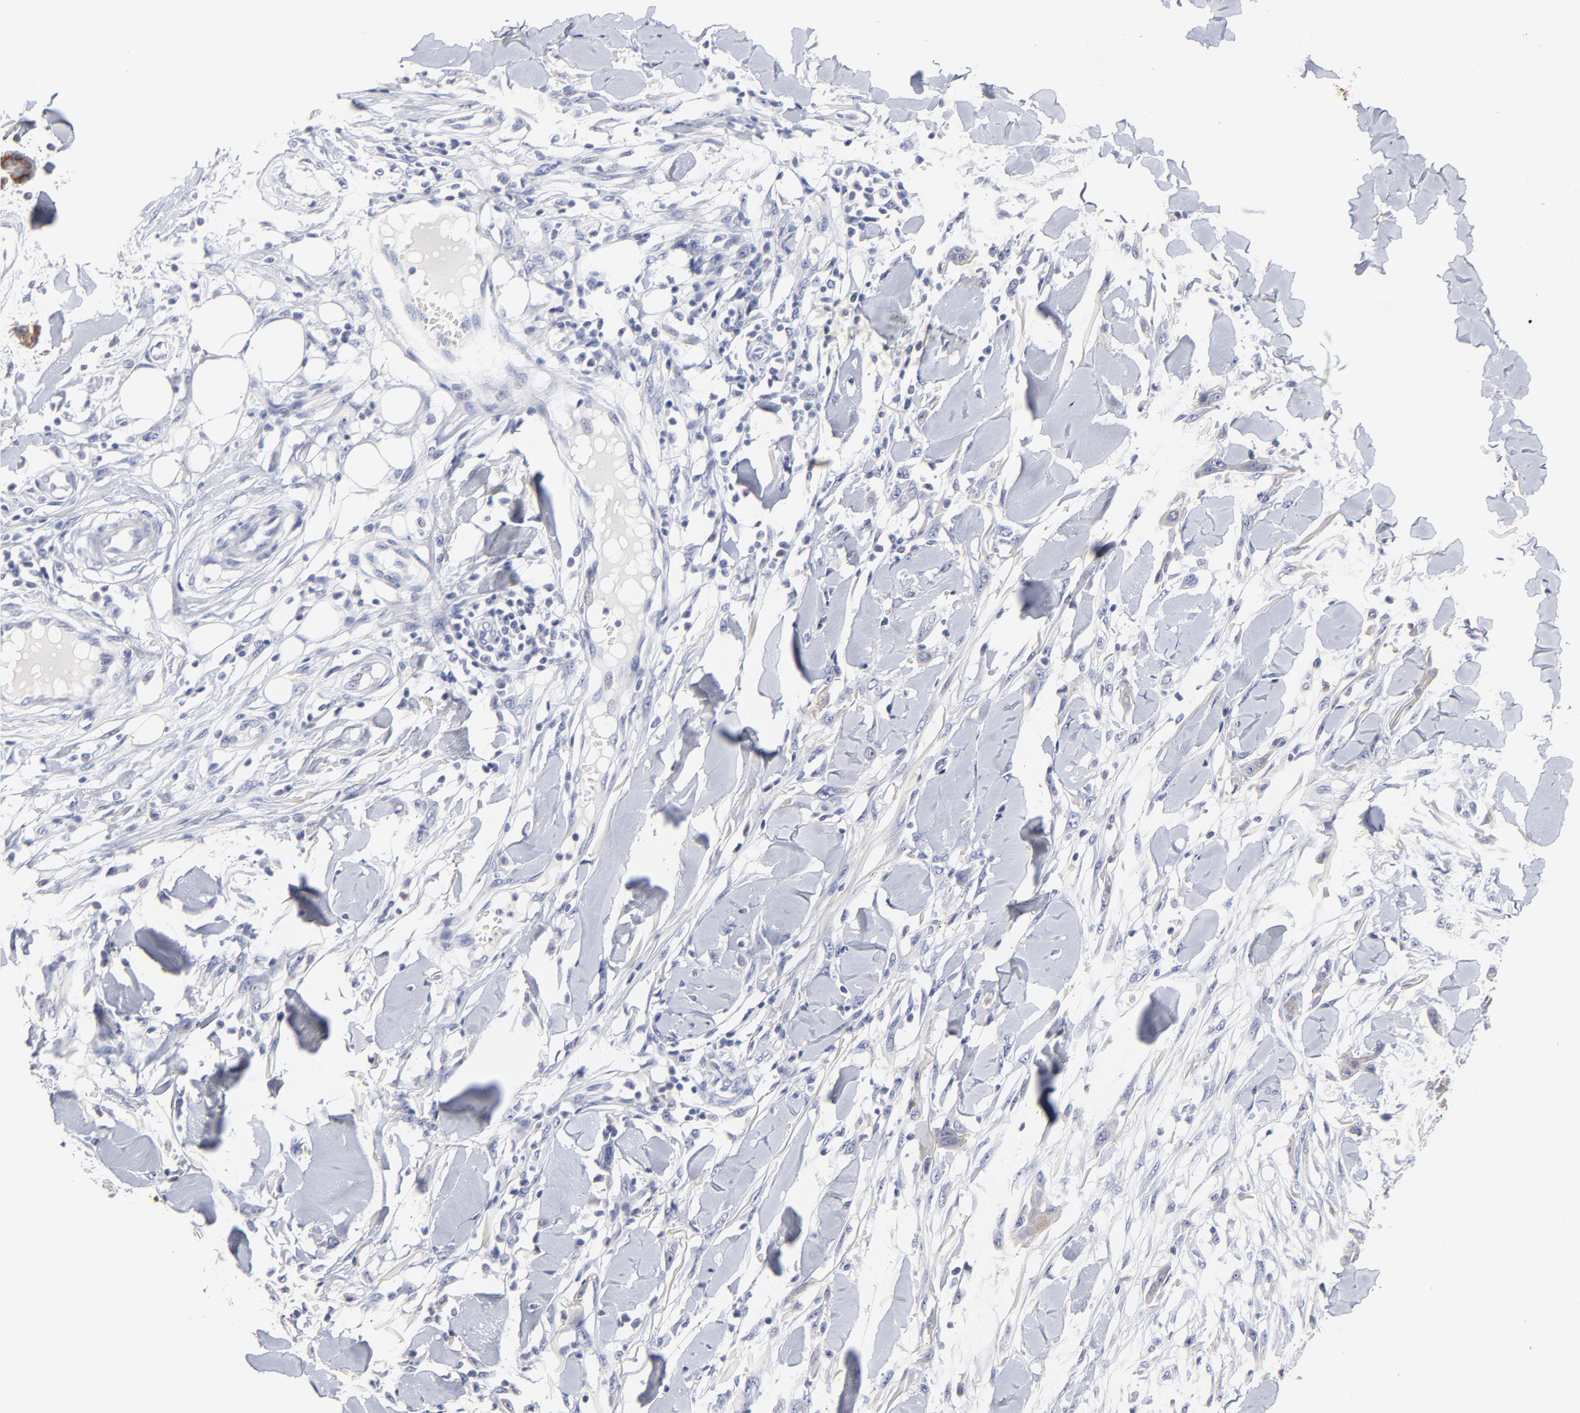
{"staining": {"intensity": "negative", "quantity": "none", "location": "none"}, "tissue": "skin cancer", "cell_type": "Tumor cells", "image_type": "cancer", "snomed": [{"axis": "morphology", "description": "Squamous cell carcinoma, NOS"}, {"axis": "topography", "description": "Skin"}], "caption": "Immunohistochemistry (IHC) micrograph of skin squamous cell carcinoma stained for a protein (brown), which shows no positivity in tumor cells.", "gene": "CXADR", "patient": {"sex": "female", "age": 59}}